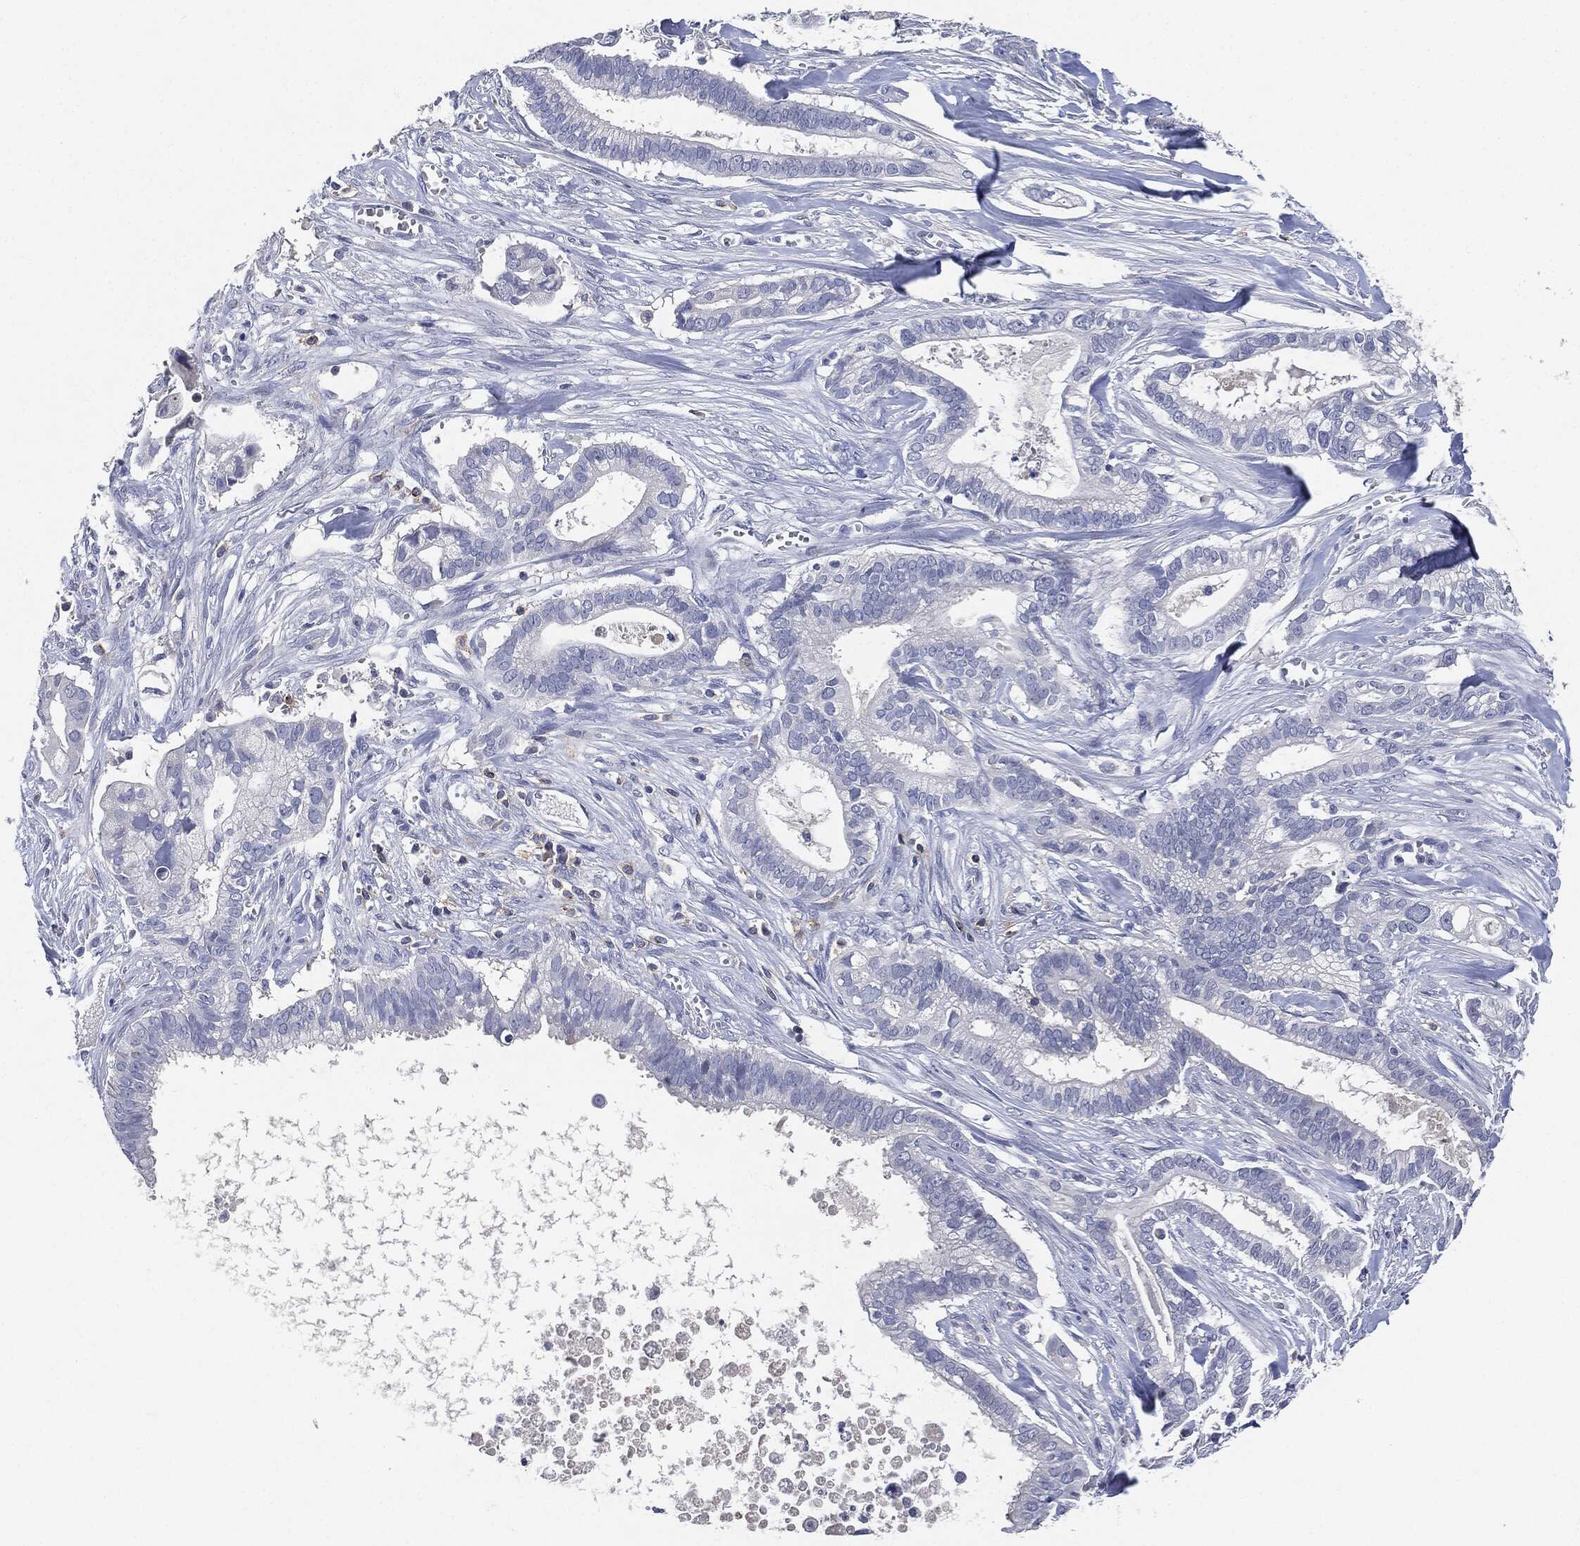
{"staining": {"intensity": "negative", "quantity": "none", "location": "none"}, "tissue": "pancreatic cancer", "cell_type": "Tumor cells", "image_type": "cancer", "snomed": [{"axis": "morphology", "description": "Adenocarcinoma, NOS"}, {"axis": "topography", "description": "Pancreas"}], "caption": "A histopathology image of human pancreatic cancer is negative for staining in tumor cells.", "gene": "NTRK1", "patient": {"sex": "male", "age": 61}}